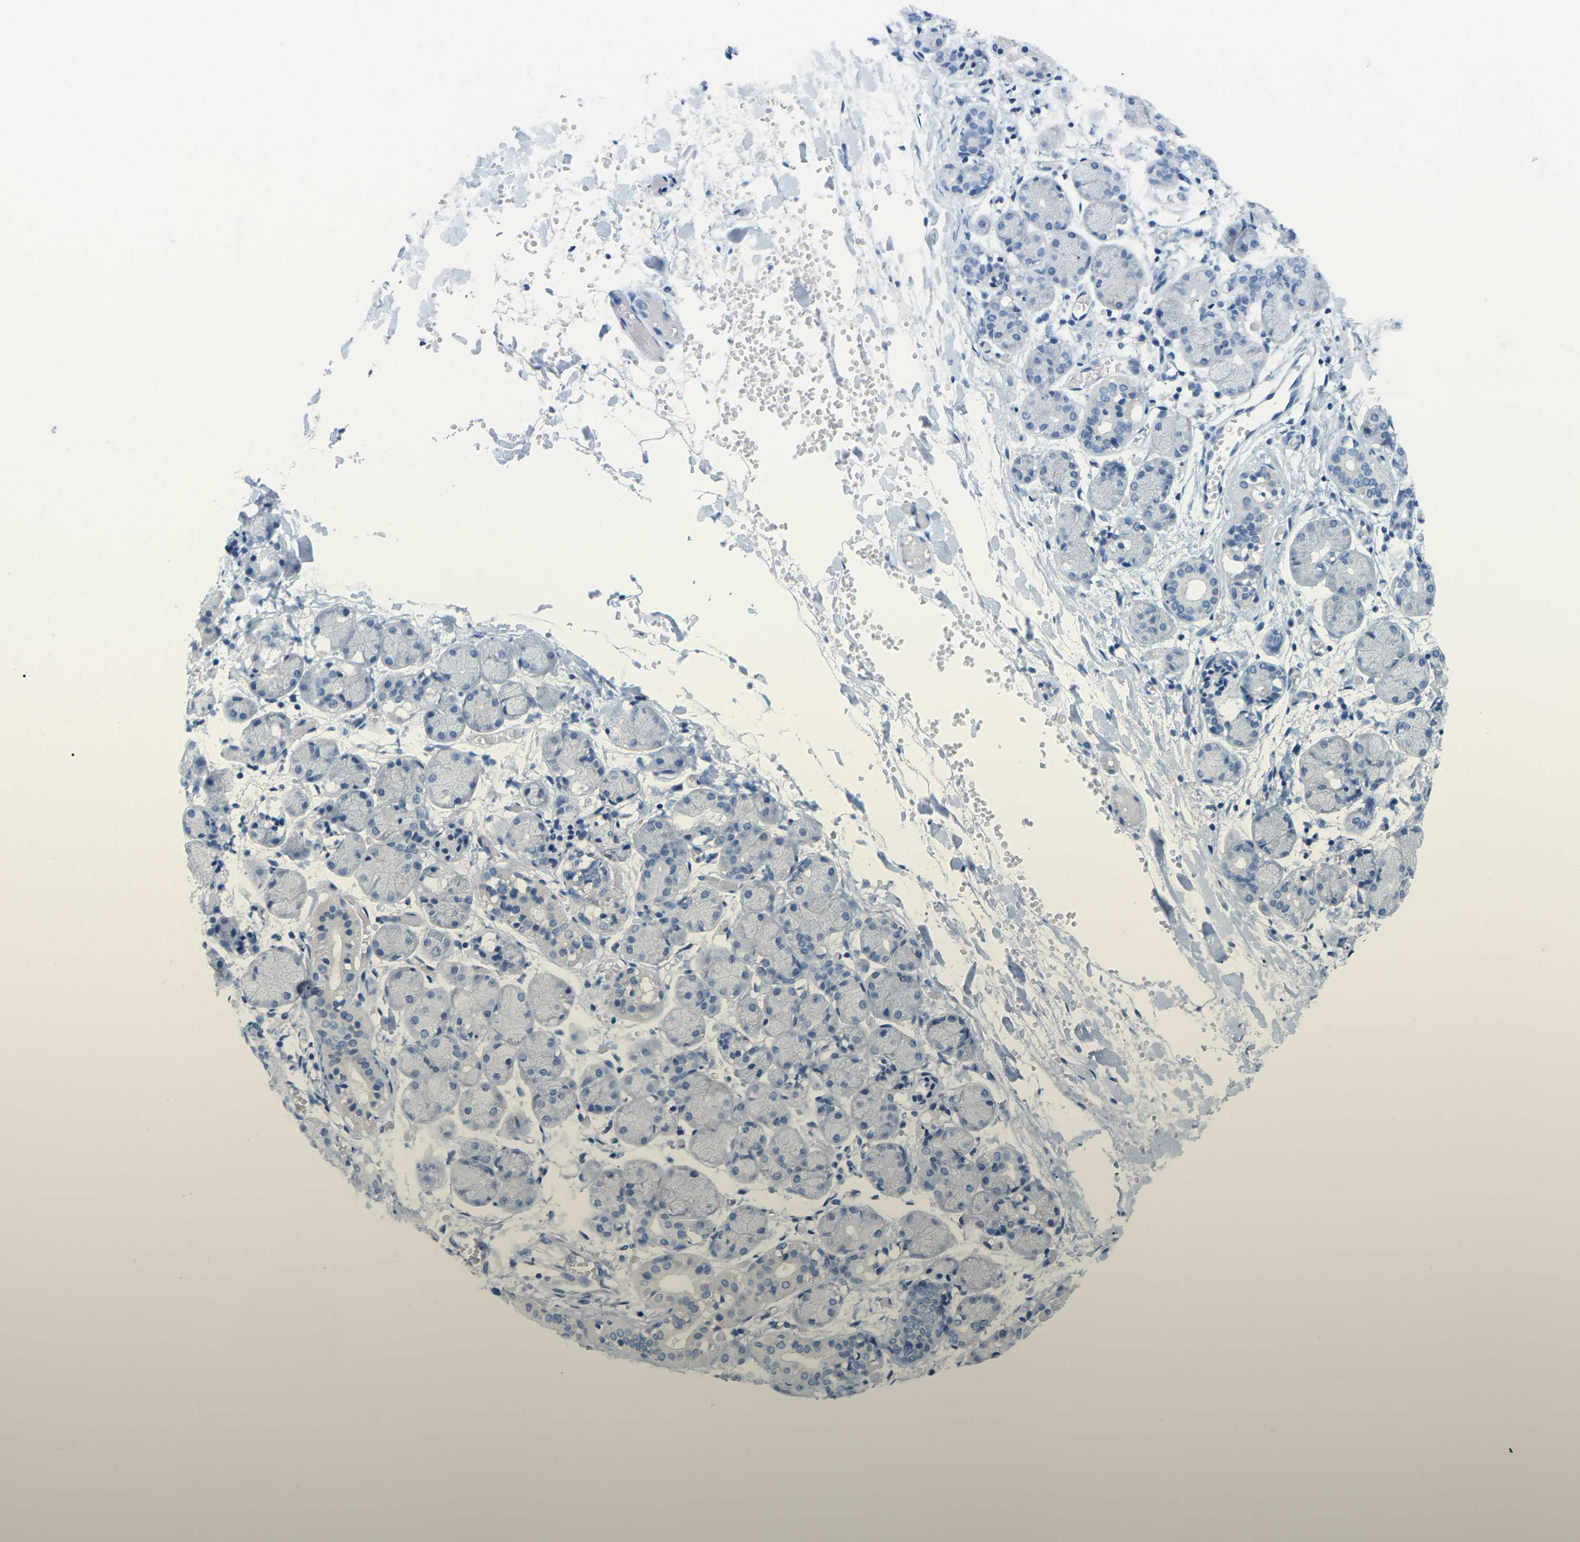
{"staining": {"intensity": "negative", "quantity": "none", "location": "none"}, "tissue": "salivary gland", "cell_type": "Glandular cells", "image_type": "normal", "snomed": [{"axis": "morphology", "description": "Normal tissue, NOS"}, {"axis": "topography", "description": "Salivary gland"}], "caption": "Unremarkable salivary gland was stained to show a protein in brown. There is no significant positivity in glandular cells. (DAB IHC, high magnification).", "gene": "SLC12A1", "patient": {"sex": "female", "age": 24}}